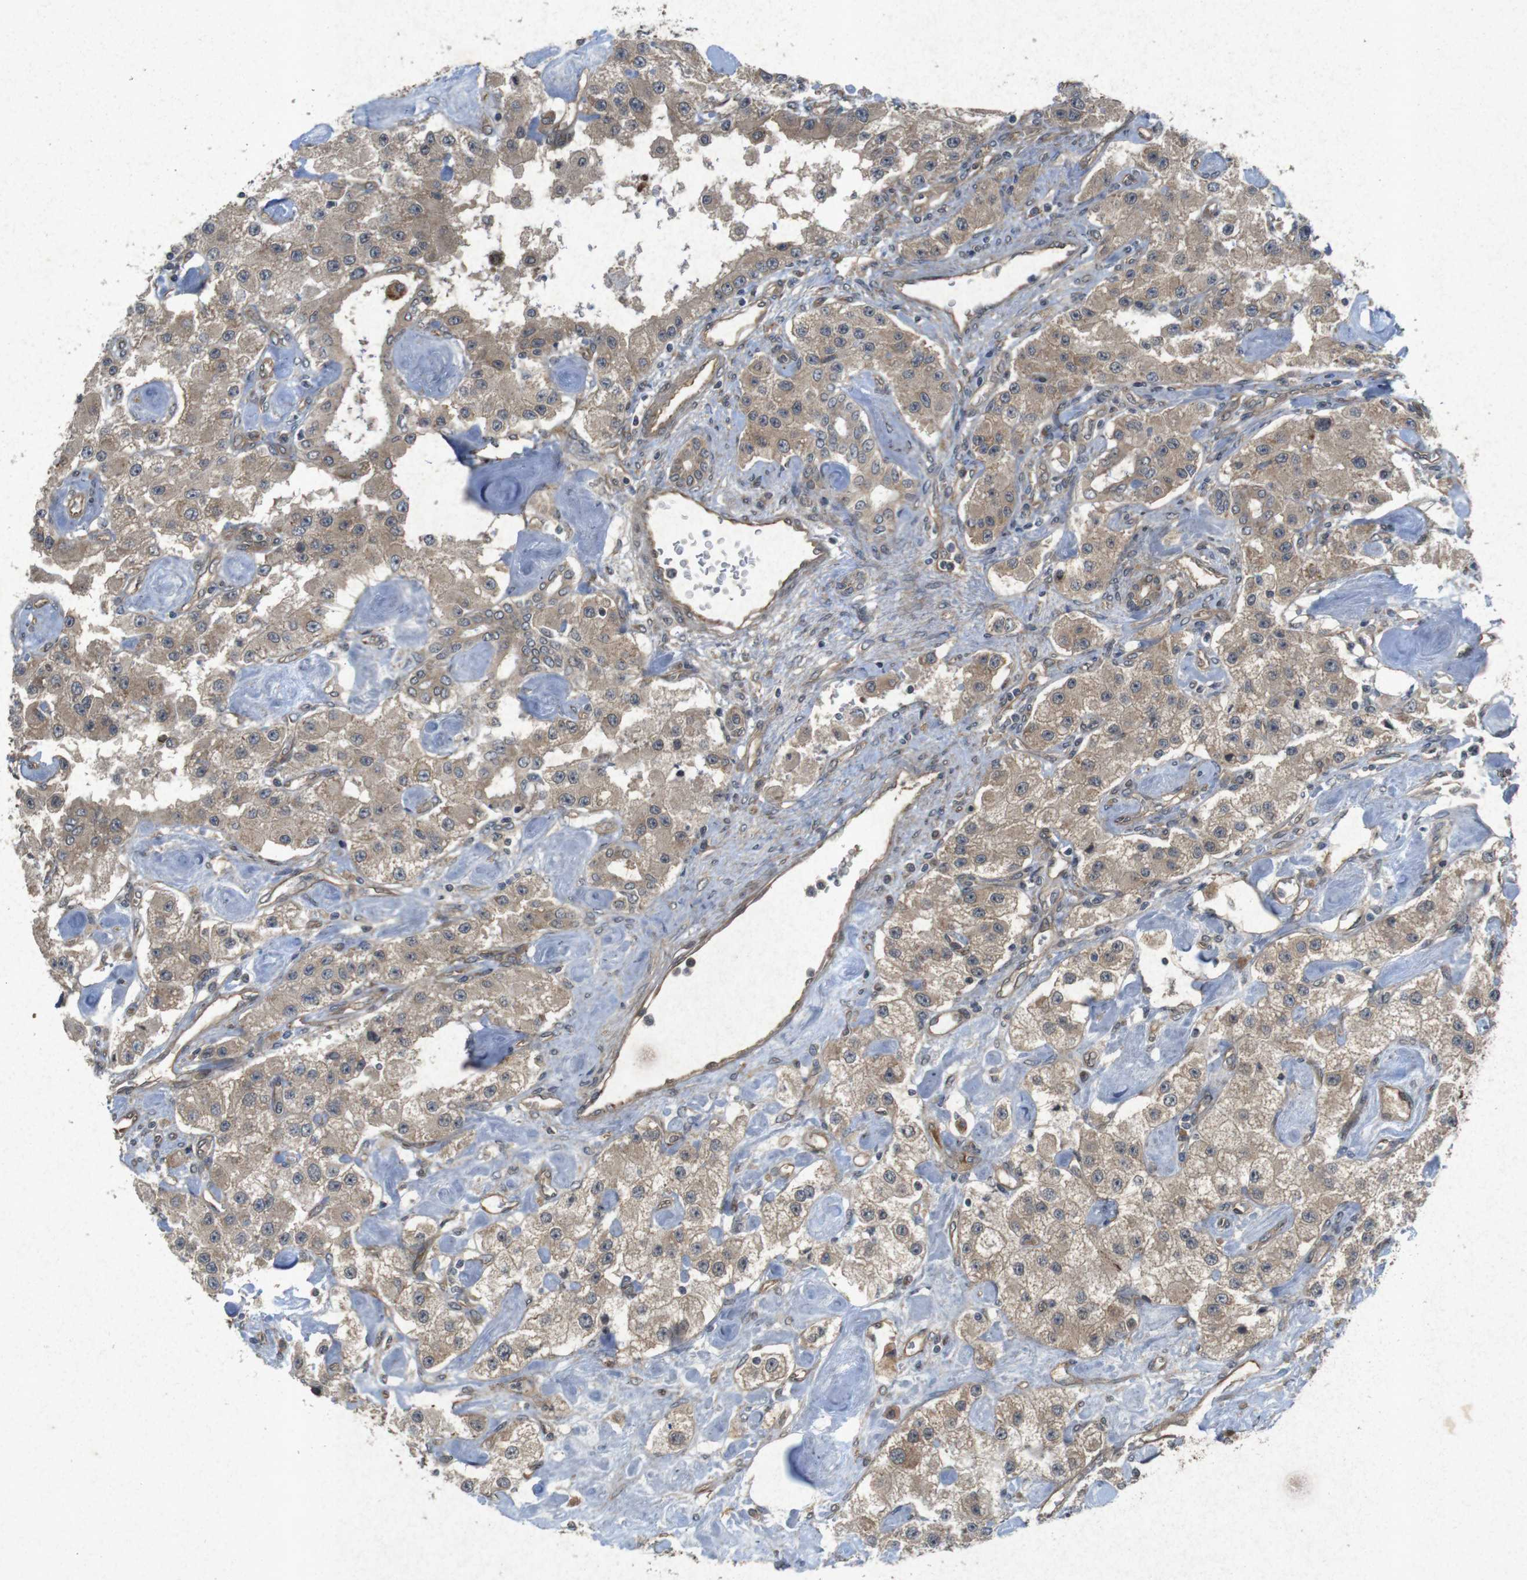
{"staining": {"intensity": "weak", "quantity": ">75%", "location": "cytoplasmic/membranous"}, "tissue": "carcinoid", "cell_type": "Tumor cells", "image_type": "cancer", "snomed": [{"axis": "morphology", "description": "Carcinoid, malignant, NOS"}, {"axis": "topography", "description": "Pancreas"}], "caption": "IHC image of carcinoid stained for a protein (brown), which reveals low levels of weak cytoplasmic/membranous expression in approximately >75% of tumor cells.", "gene": "FLCN", "patient": {"sex": "male", "age": 41}}